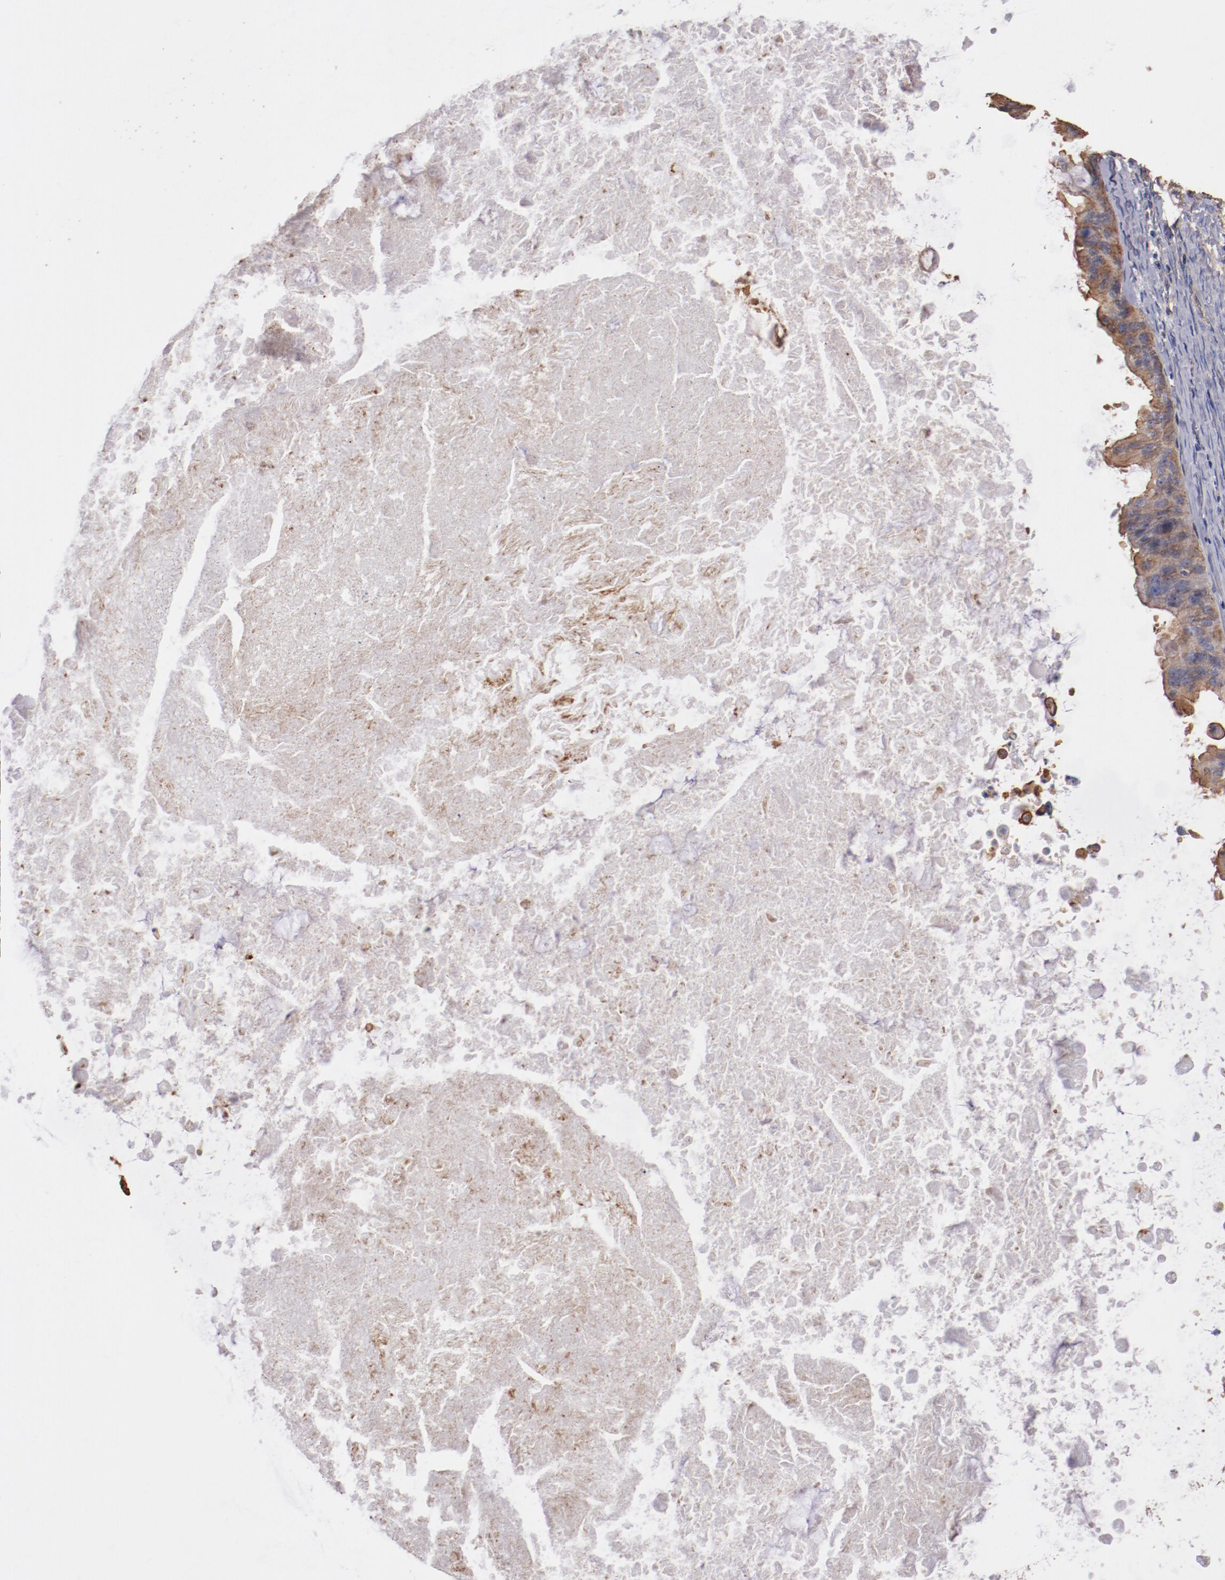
{"staining": {"intensity": "moderate", "quantity": ">75%", "location": "cytoplasmic/membranous"}, "tissue": "ovarian cancer", "cell_type": "Tumor cells", "image_type": "cancer", "snomed": [{"axis": "morphology", "description": "Cystadenocarcinoma, mucinous, NOS"}, {"axis": "topography", "description": "Ovary"}], "caption": "Protein staining of ovarian cancer (mucinous cystadenocarcinoma) tissue displays moderate cytoplasmic/membranous staining in about >75% of tumor cells.", "gene": "TMOD3", "patient": {"sex": "female", "age": 37}}